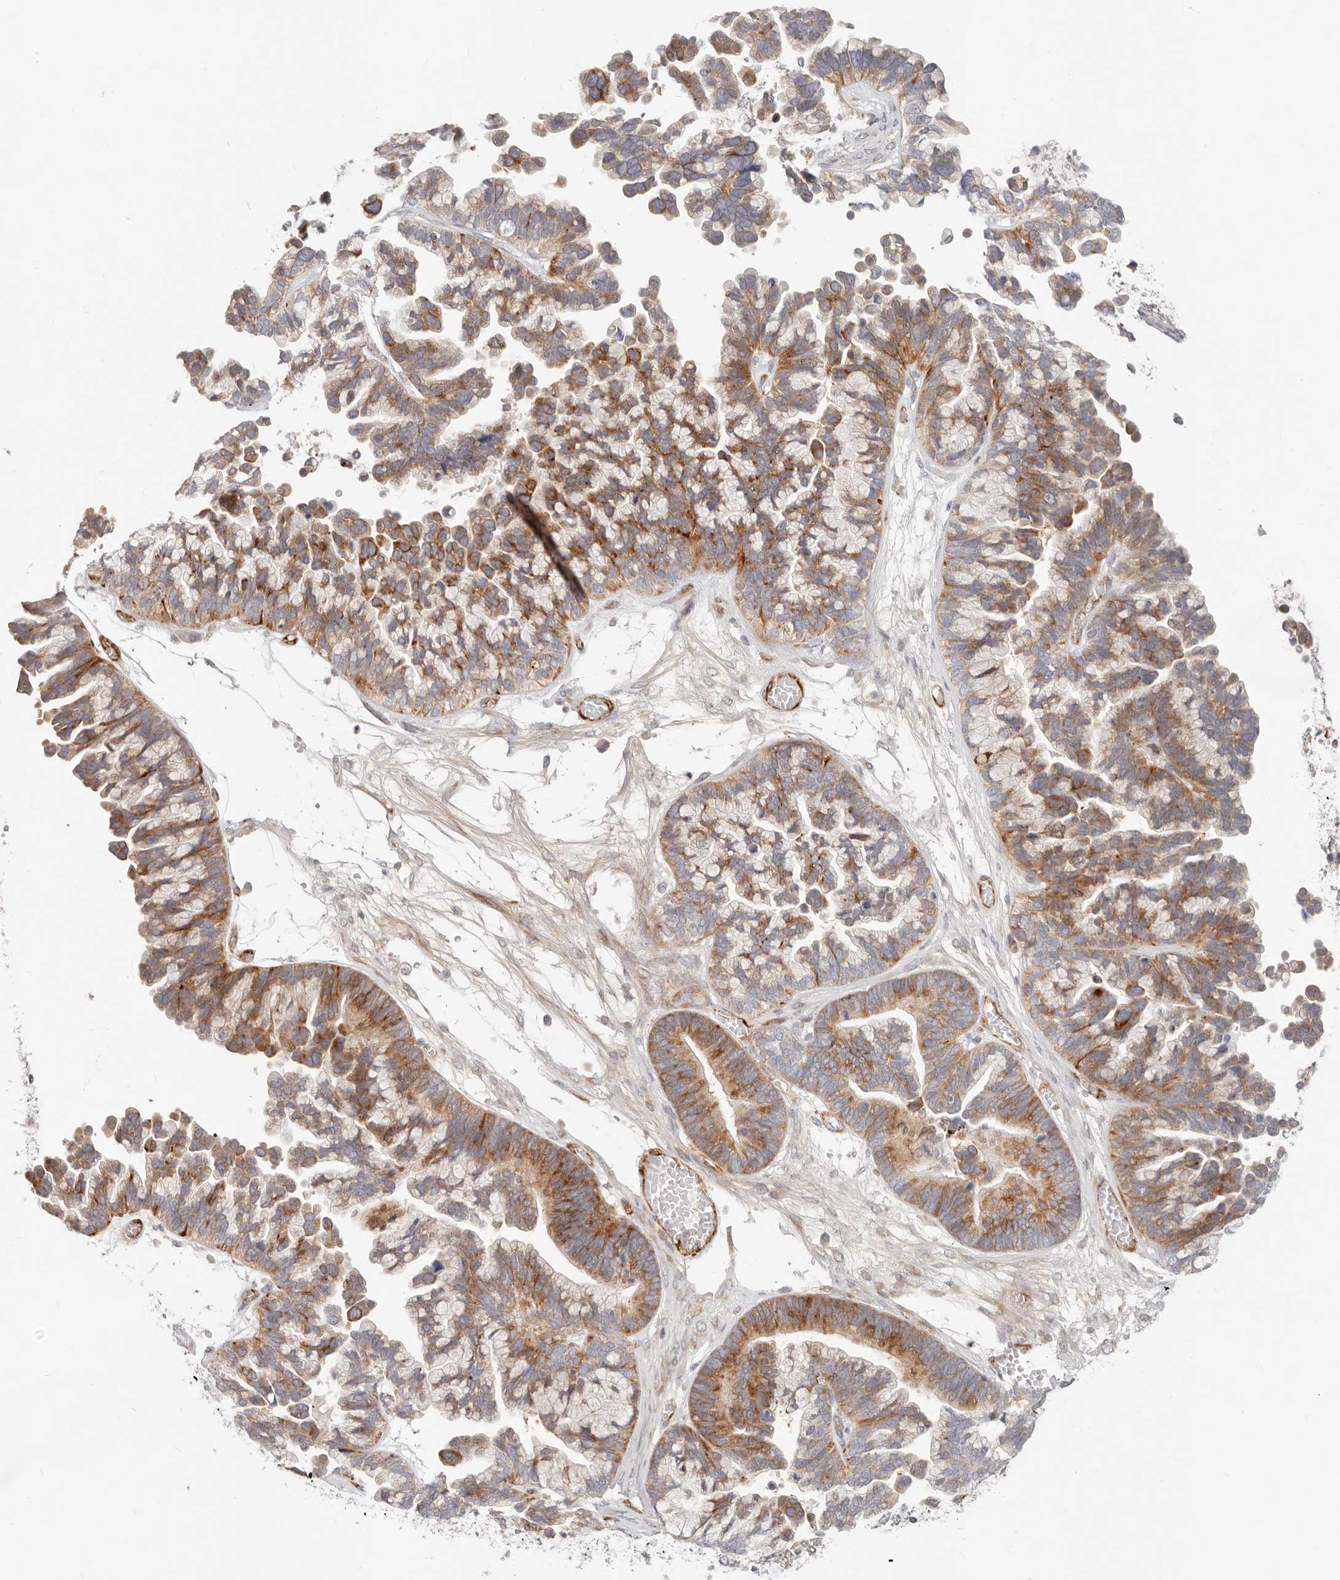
{"staining": {"intensity": "moderate", "quantity": ">75%", "location": "cytoplasmic/membranous"}, "tissue": "ovarian cancer", "cell_type": "Tumor cells", "image_type": "cancer", "snomed": [{"axis": "morphology", "description": "Cystadenocarcinoma, serous, NOS"}, {"axis": "topography", "description": "Ovary"}], "caption": "Serous cystadenocarcinoma (ovarian) tissue shows moderate cytoplasmic/membranous expression in about >75% of tumor cells, visualized by immunohistochemistry. Immunohistochemistry stains the protein of interest in brown and the nuclei are stained blue.", "gene": "SASS6", "patient": {"sex": "female", "age": 56}}